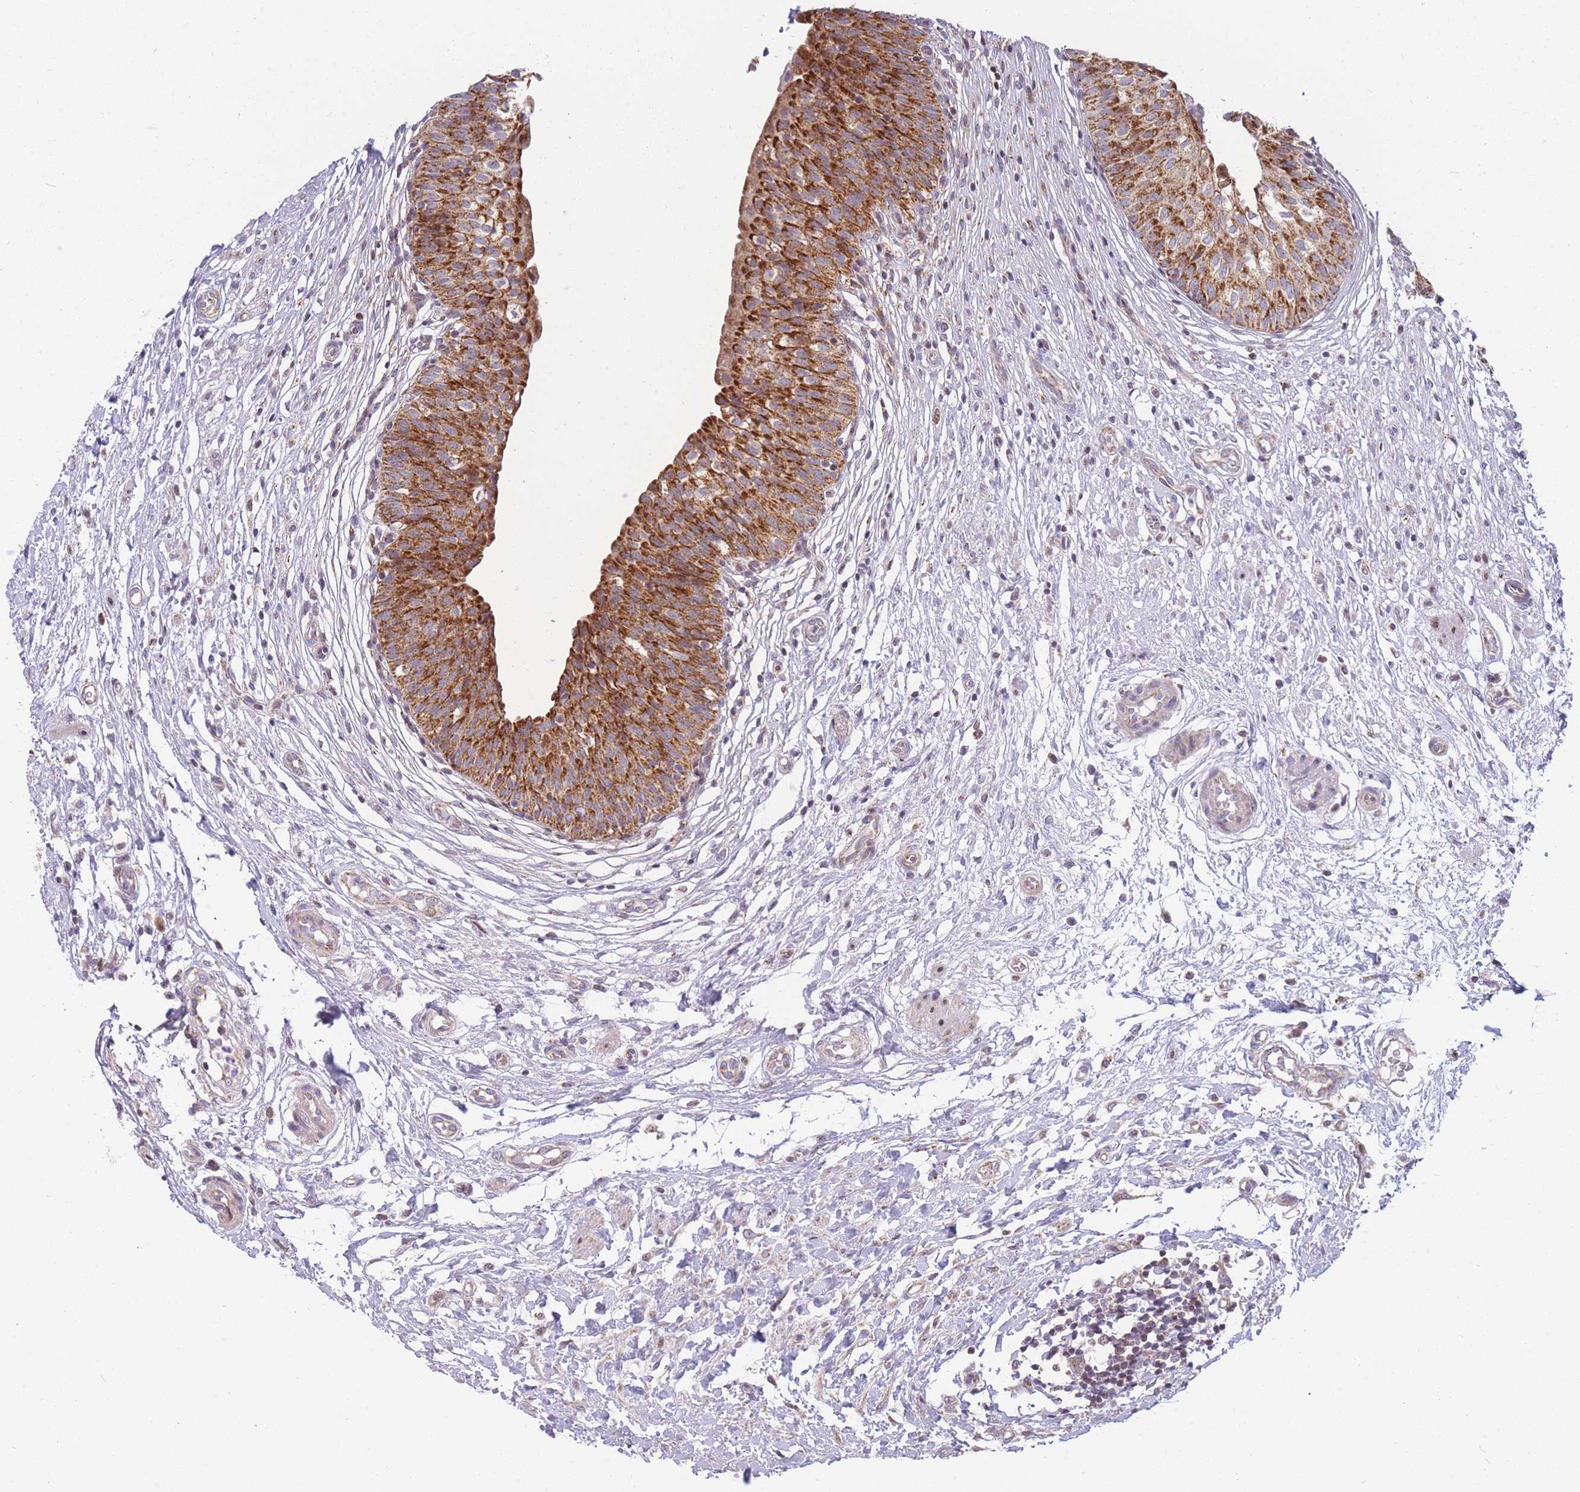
{"staining": {"intensity": "strong", "quantity": ">75%", "location": "cytoplasmic/membranous"}, "tissue": "urinary bladder", "cell_type": "Urothelial cells", "image_type": "normal", "snomed": [{"axis": "morphology", "description": "Normal tissue, NOS"}, {"axis": "topography", "description": "Urinary bladder"}], "caption": "DAB (3,3'-diaminobenzidine) immunohistochemical staining of benign human urinary bladder reveals strong cytoplasmic/membranous protein staining in about >75% of urothelial cells. (DAB IHC, brown staining for protein, blue staining for nuclei).", "gene": "HSPE1", "patient": {"sex": "male", "age": 55}}